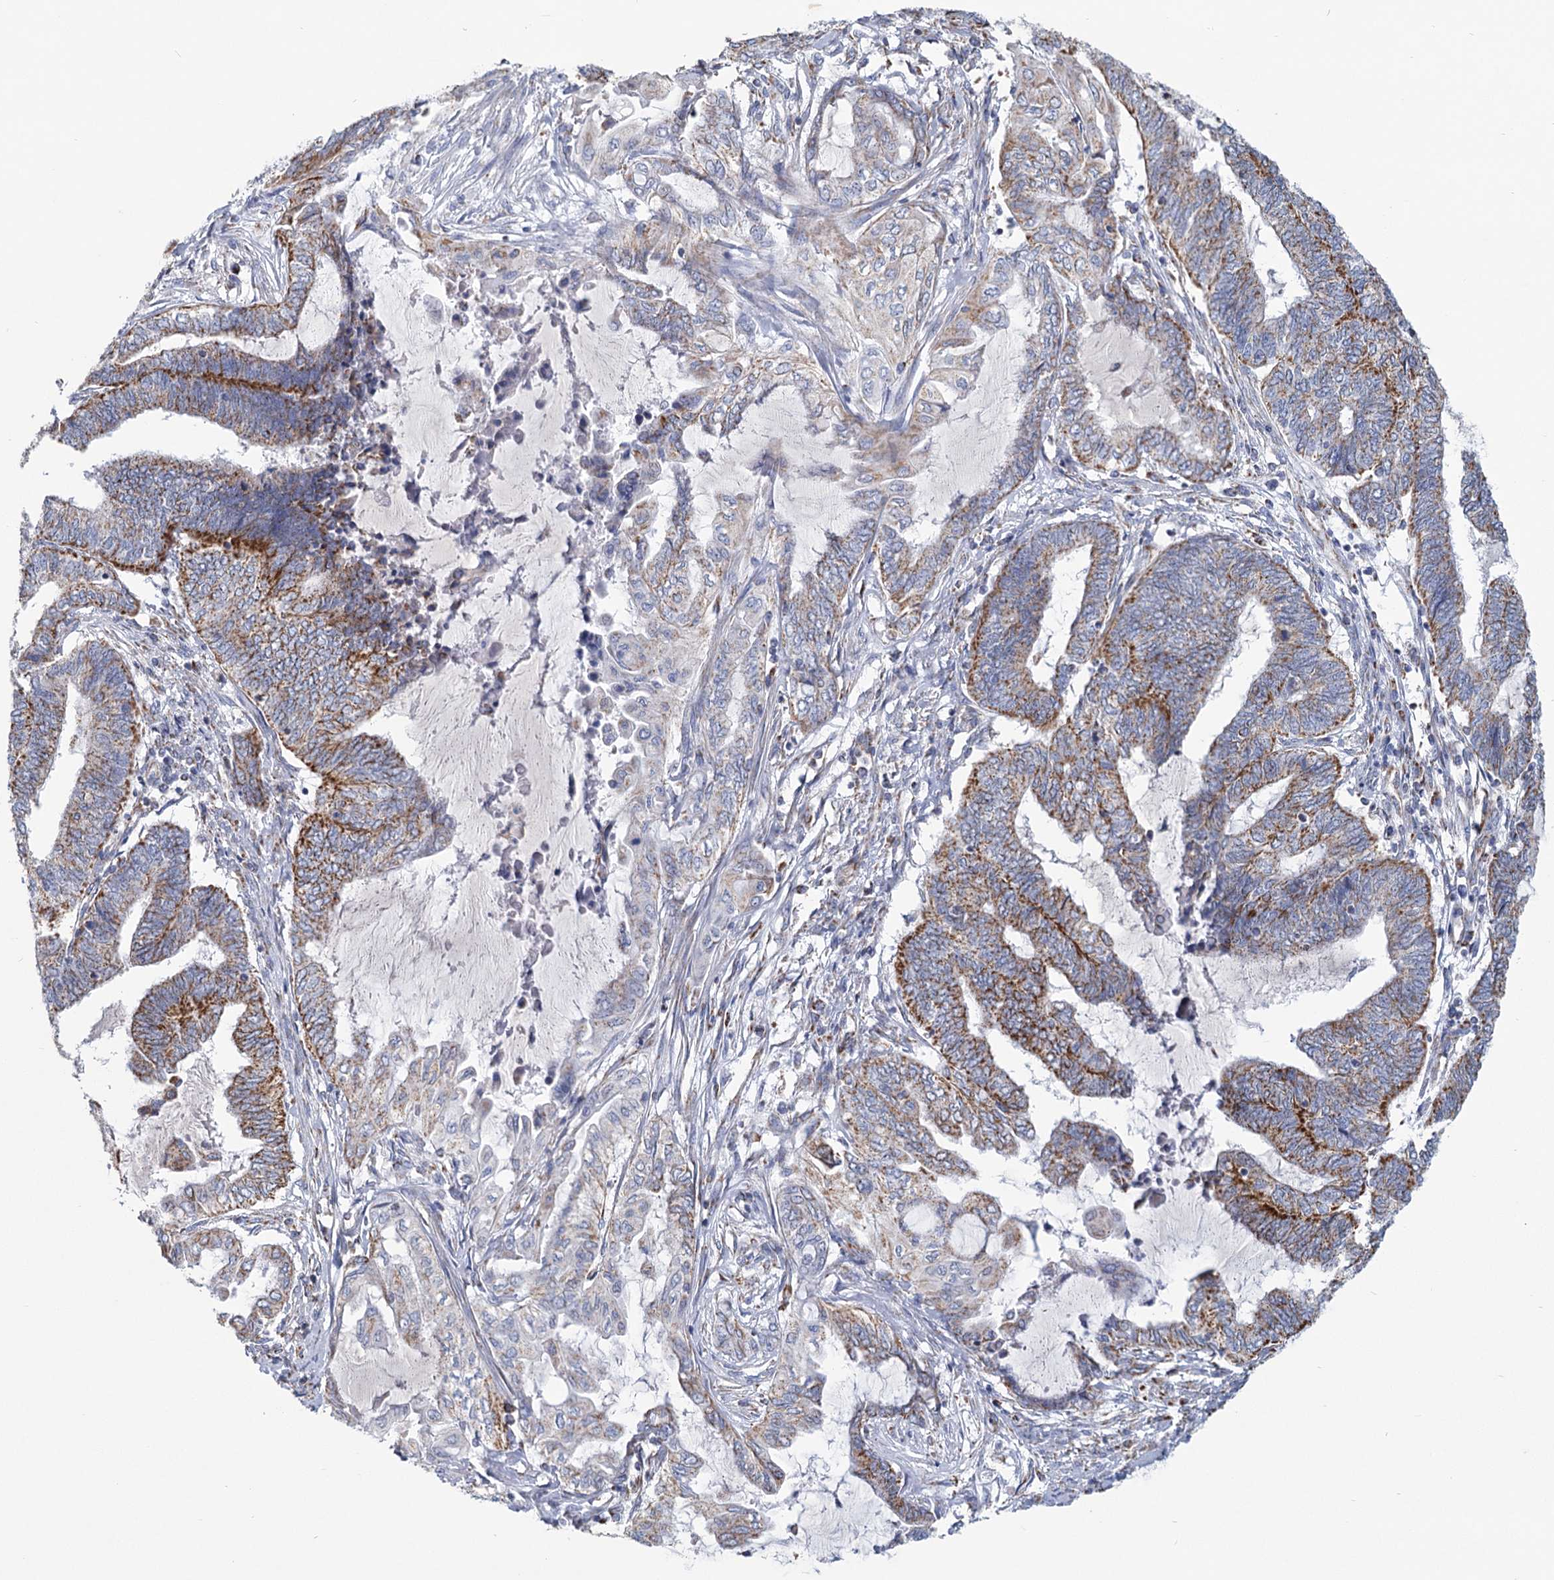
{"staining": {"intensity": "moderate", "quantity": "25%-75%", "location": "cytoplasmic/membranous"}, "tissue": "endometrial cancer", "cell_type": "Tumor cells", "image_type": "cancer", "snomed": [{"axis": "morphology", "description": "Adenocarcinoma, NOS"}, {"axis": "topography", "description": "Uterus"}, {"axis": "topography", "description": "Endometrium"}], "caption": "Moderate cytoplasmic/membranous staining for a protein is seen in approximately 25%-75% of tumor cells of adenocarcinoma (endometrial) using immunohistochemistry.", "gene": "NDUFC2", "patient": {"sex": "female", "age": 70}}